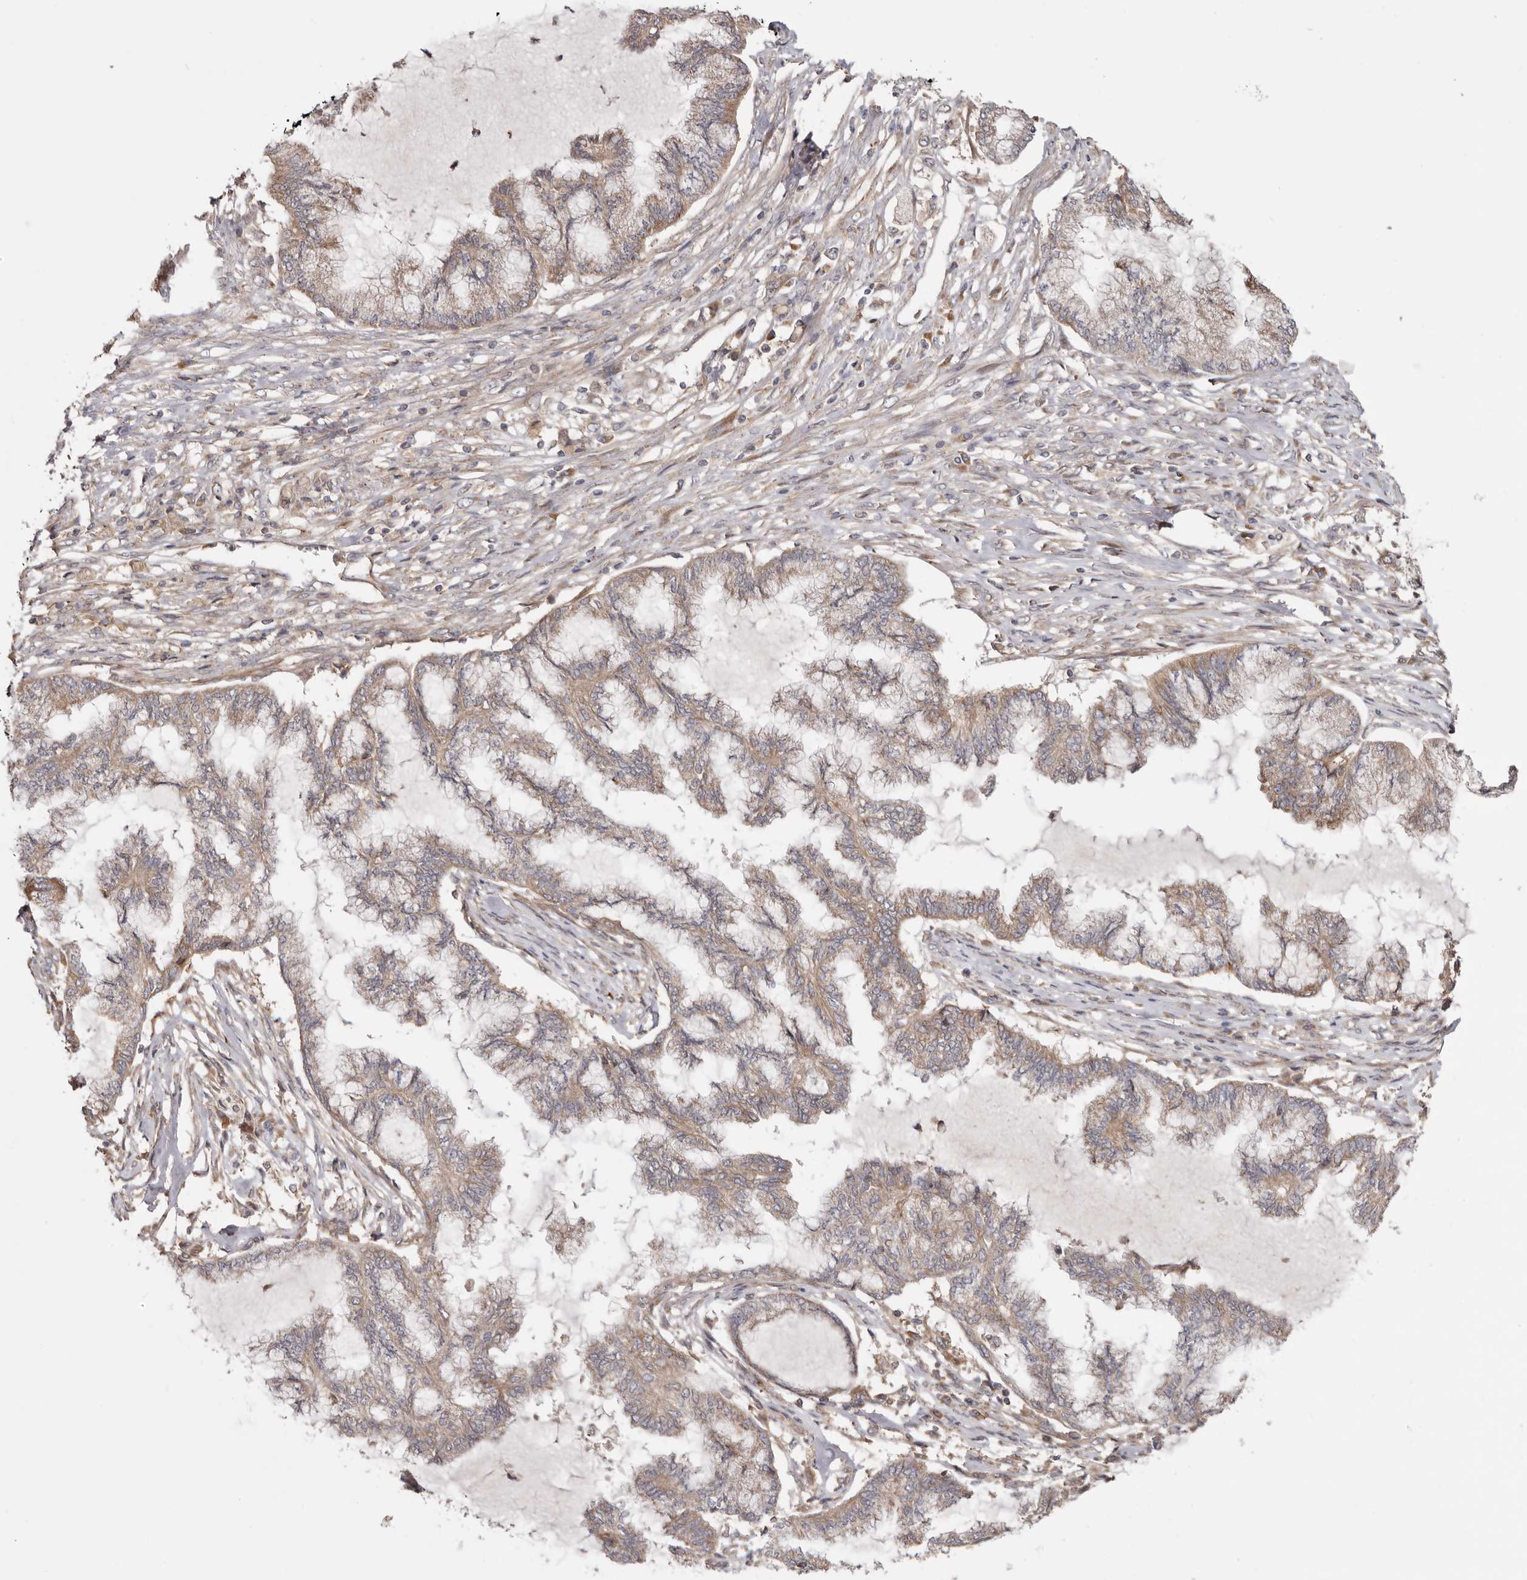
{"staining": {"intensity": "weak", "quantity": ">75%", "location": "cytoplasmic/membranous"}, "tissue": "endometrial cancer", "cell_type": "Tumor cells", "image_type": "cancer", "snomed": [{"axis": "morphology", "description": "Adenocarcinoma, NOS"}, {"axis": "topography", "description": "Endometrium"}], "caption": "A histopathology image showing weak cytoplasmic/membranous staining in approximately >75% of tumor cells in endometrial adenocarcinoma, as visualized by brown immunohistochemical staining.", "gene": "TMUB1", "patient": {"sex": "female", "age": 86}}